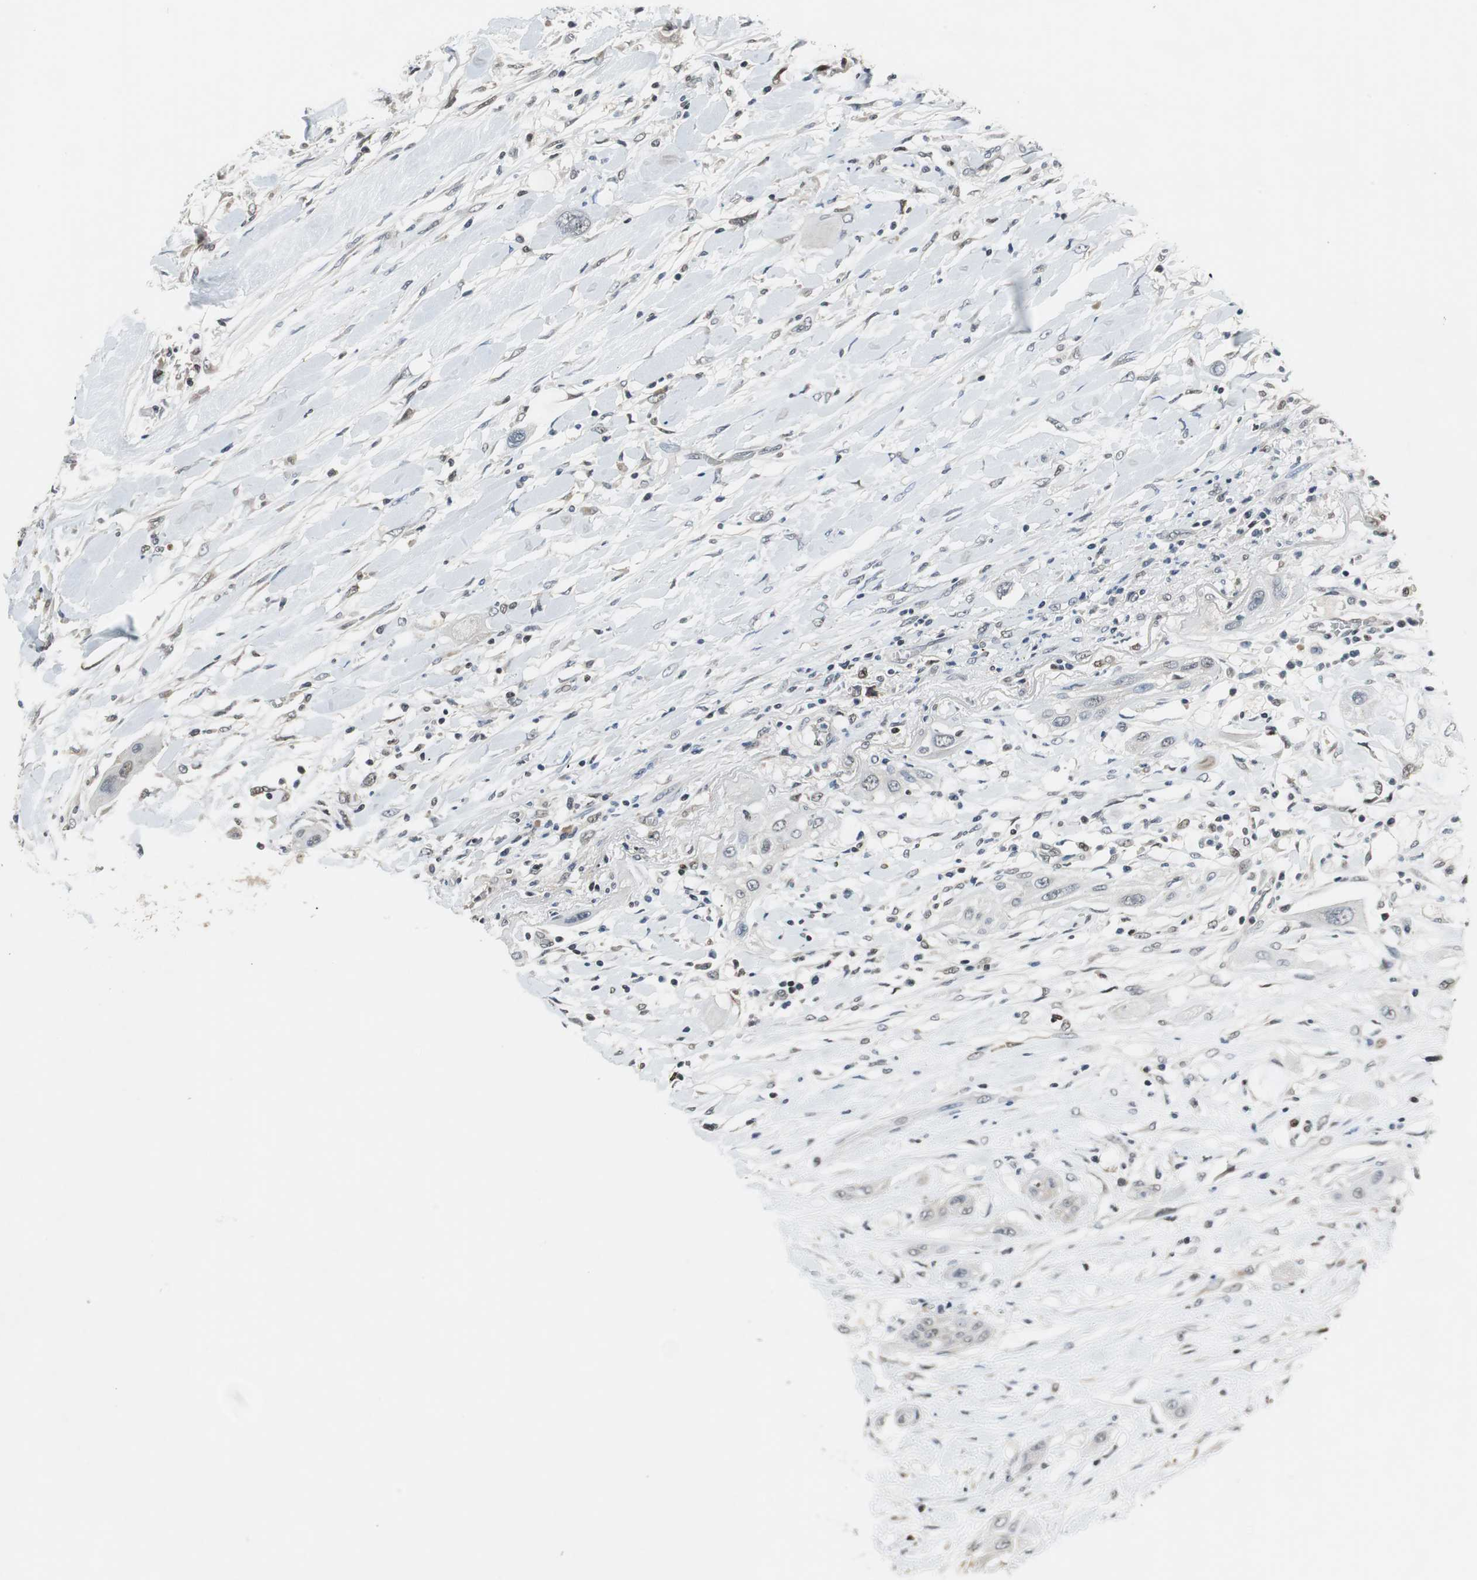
{"staining": {"intensity": "negative", "quantity": "none", "location": "none"}, "tissue": "lung cancer", "cell_type": "Tumor cells", "image_type": "cancer", "snomed": [{"axis": "morphology", "description": "Squamous cell carcinoma, NOS"}, {"axis": "topography", "description": "Lung"}], "caption": "An immunohistochemistry histopathology image of lung squamous cell carcinoma is shown. There is no staining in tumor cells of lung squamous cell carcinoma.", "gene": "MAFB", "patient": {"sex": "female", "age": 47}}